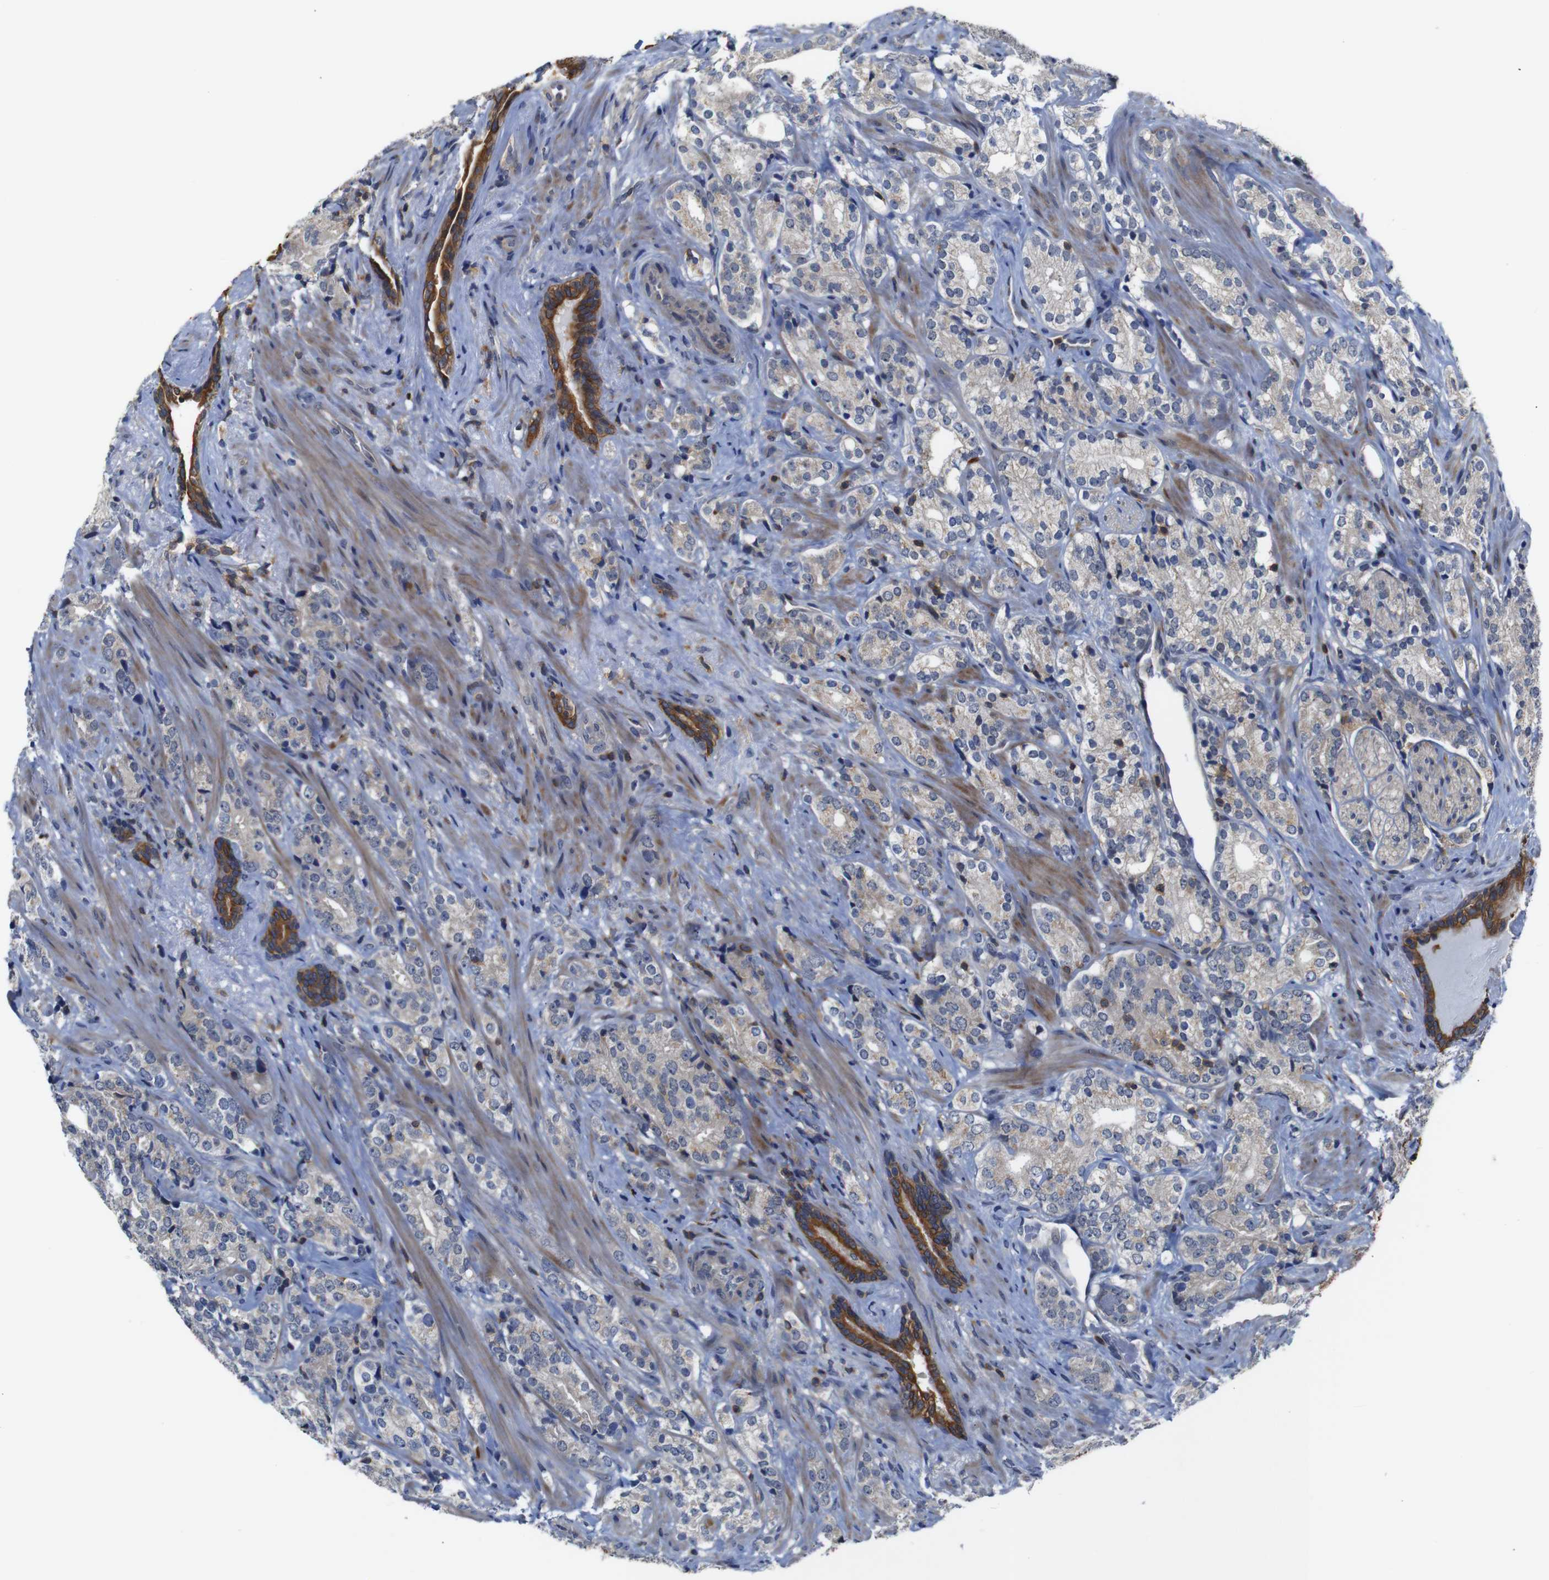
{"staining": {"intensity": "weak", "quantity": "<25%", "location": "cytoplasmic/membranous"}, "tissue": "prostate cancer", "cell_type": "Tumor cells", "image_type": "cancer", "snomed": [{"axis": "morphology", "description": "Adenocarcinoma, High grade"}, {"axis": "topography", "description": "Prostate"}], "caption": "This is a photomicrograph of immunohistochemistry (IHC) staining of prostate cancer, which shows no staining in tumor cells. (Brightfield microscopy of DAB immunohistochemistry (IHC) at high magnification).", "gene": "BRWD3", "patient": {"sex": "male", "age": 71}}